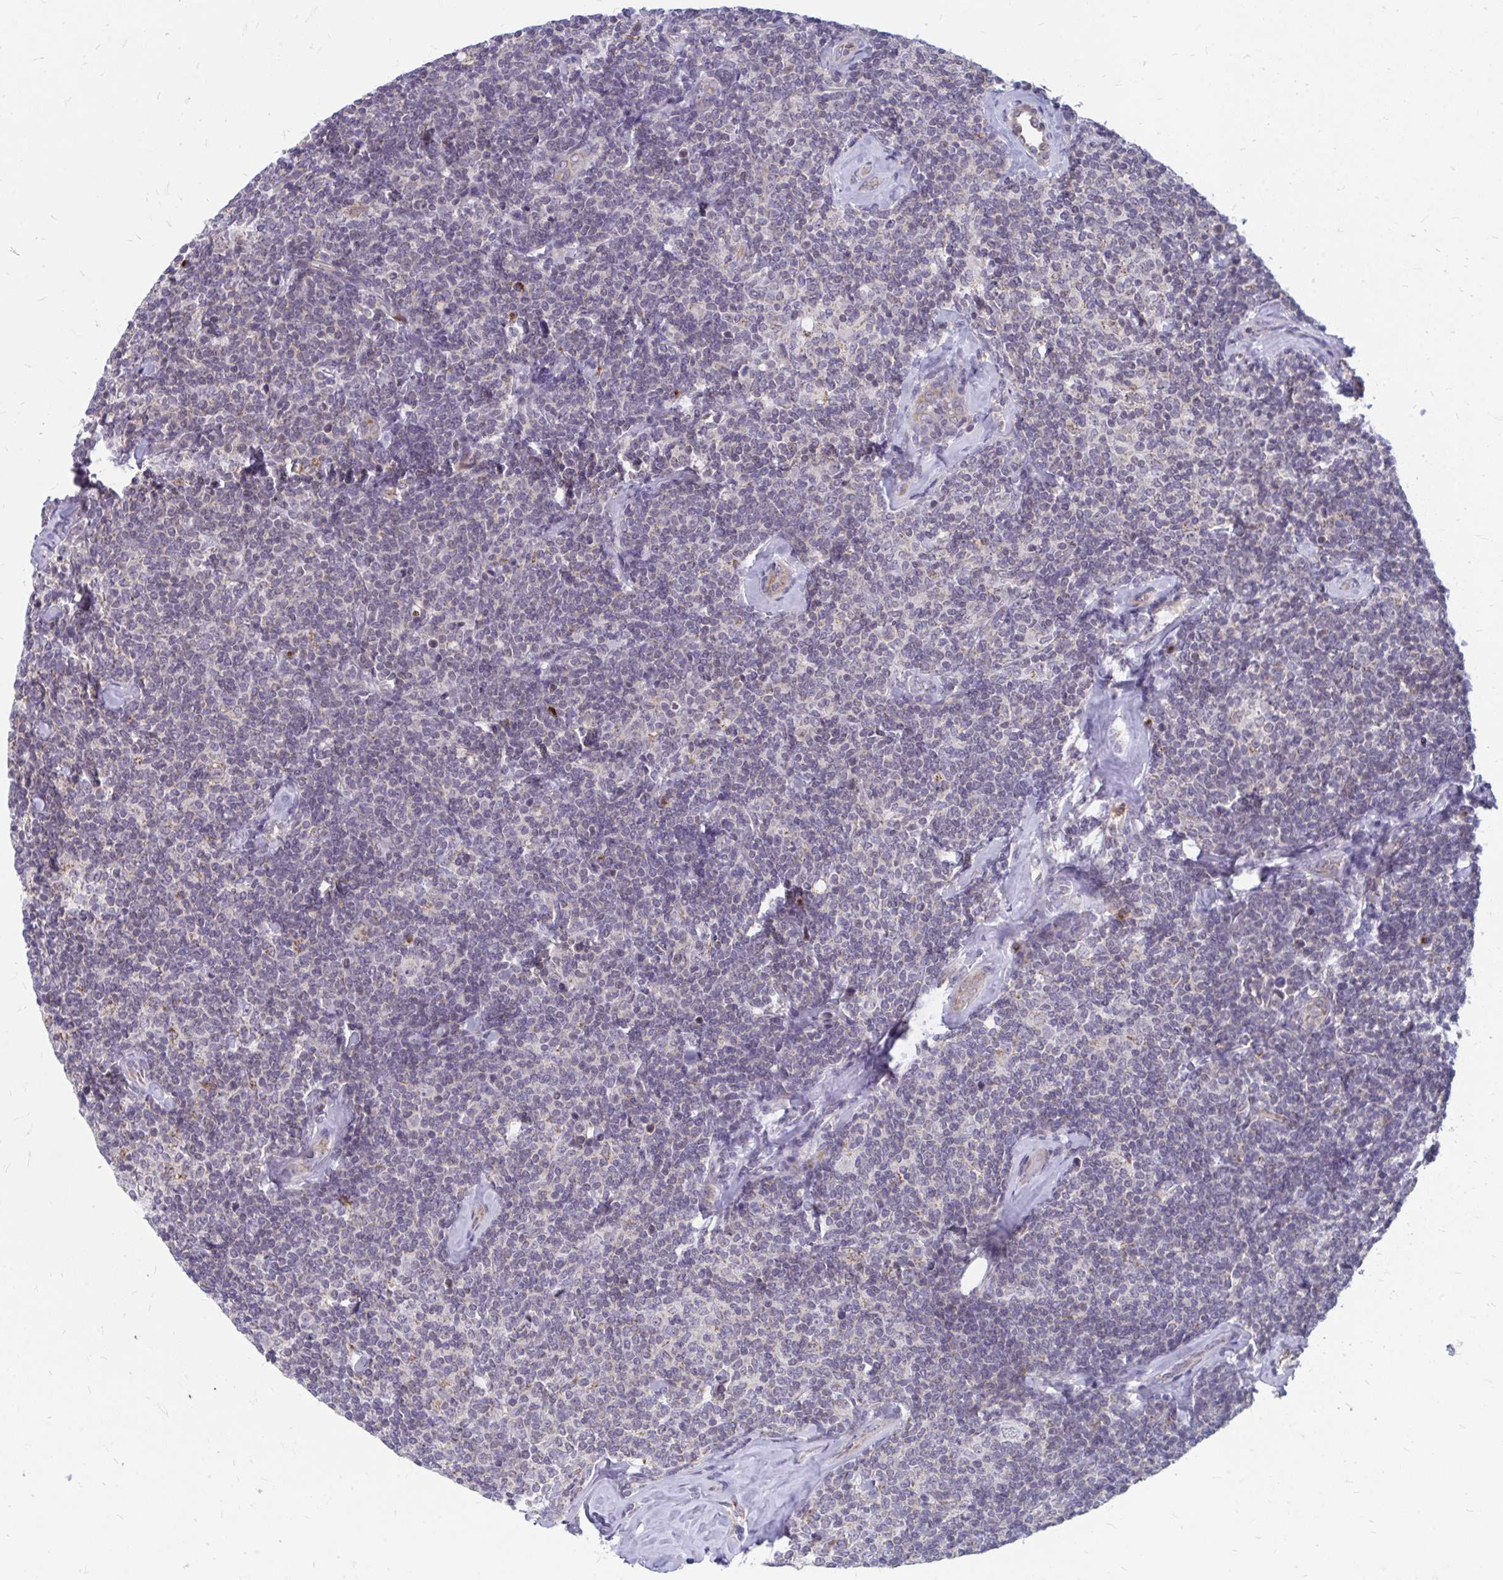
{"staining": {"intensity": "weak", "quantity": "<25%", "location": "cytoplasmic/membranous"}, "tissue": "lymphoma", "cell_type": "Tumor cells", "image_type": "cancer", "snomed": [{"axis": "morphology", "description": "Malignant lymphoma, non-Hodgkin's type, Low grade"}, {"axis": "topography", "description": "Lymph node"}], "caption": "DAB (3,3'-diaminobenzidine) immunohistochemical staining of human lymphoma reveals no significant staining in tumor cells. (IHC, brightfield microscopy, high magnification).", "gene": "PABIR3", "patient": {"sex": "female", "age": 56}}